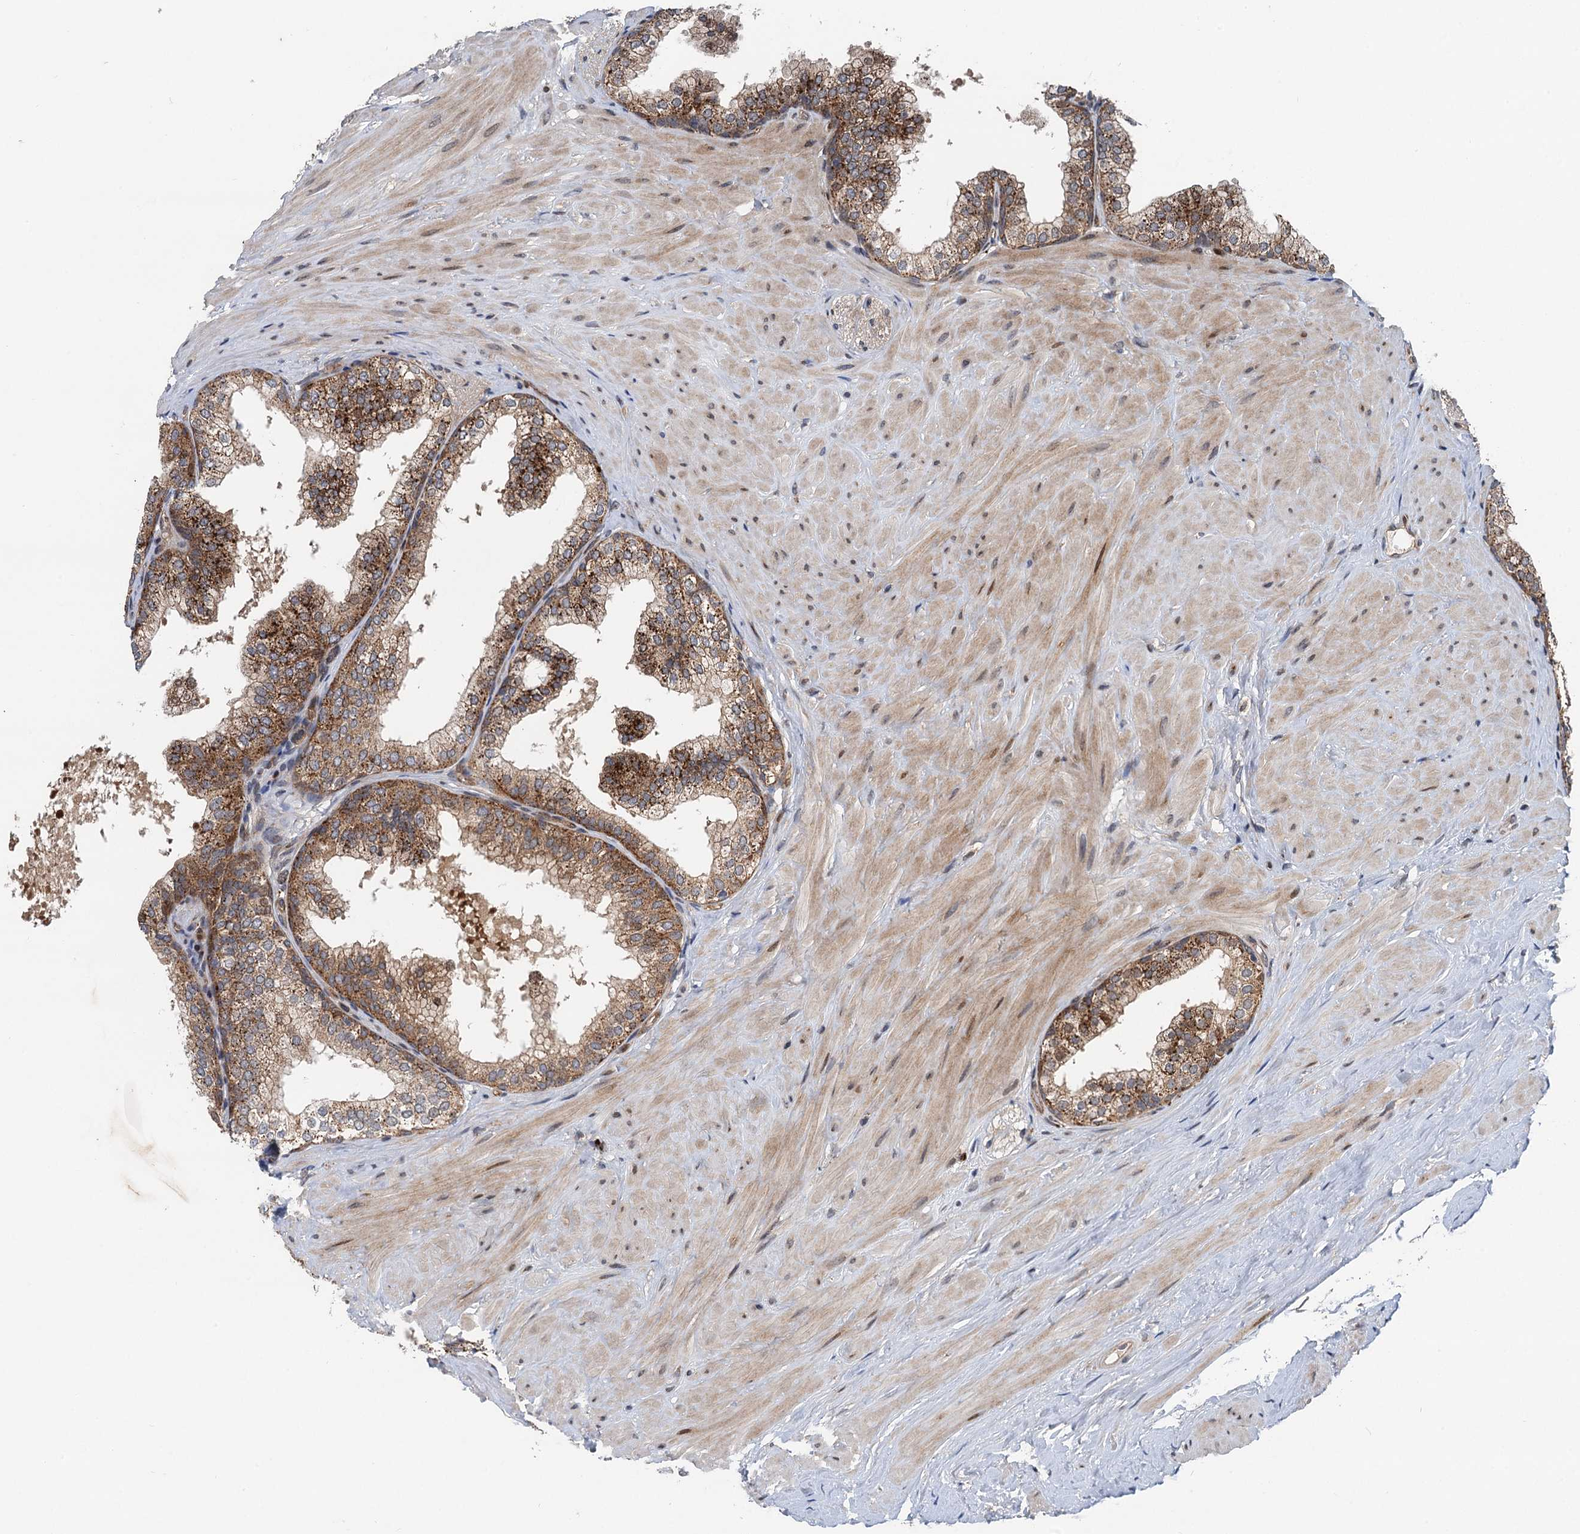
{"staining": {"intensity": "strong", "quantity": "25%-75%", "location": "cytoplasmic/membranous"}, "tissue": "prostate", "cell_type": "Glandular cells", "image_type": "normal", "snomed": [{"axis": "morphology", "description": "Normal tissue, NOS"}, {"axis": "topography", "description": "Prostate"}], "caption": "A brown stain shows strong cytoplasmic/membranous expression of a protein in glandular cells of unremarkable human prostate. Nuclei are stained in blue.", "gene": "NLRP10", "patient": {"sex": "male", "age": 60}}